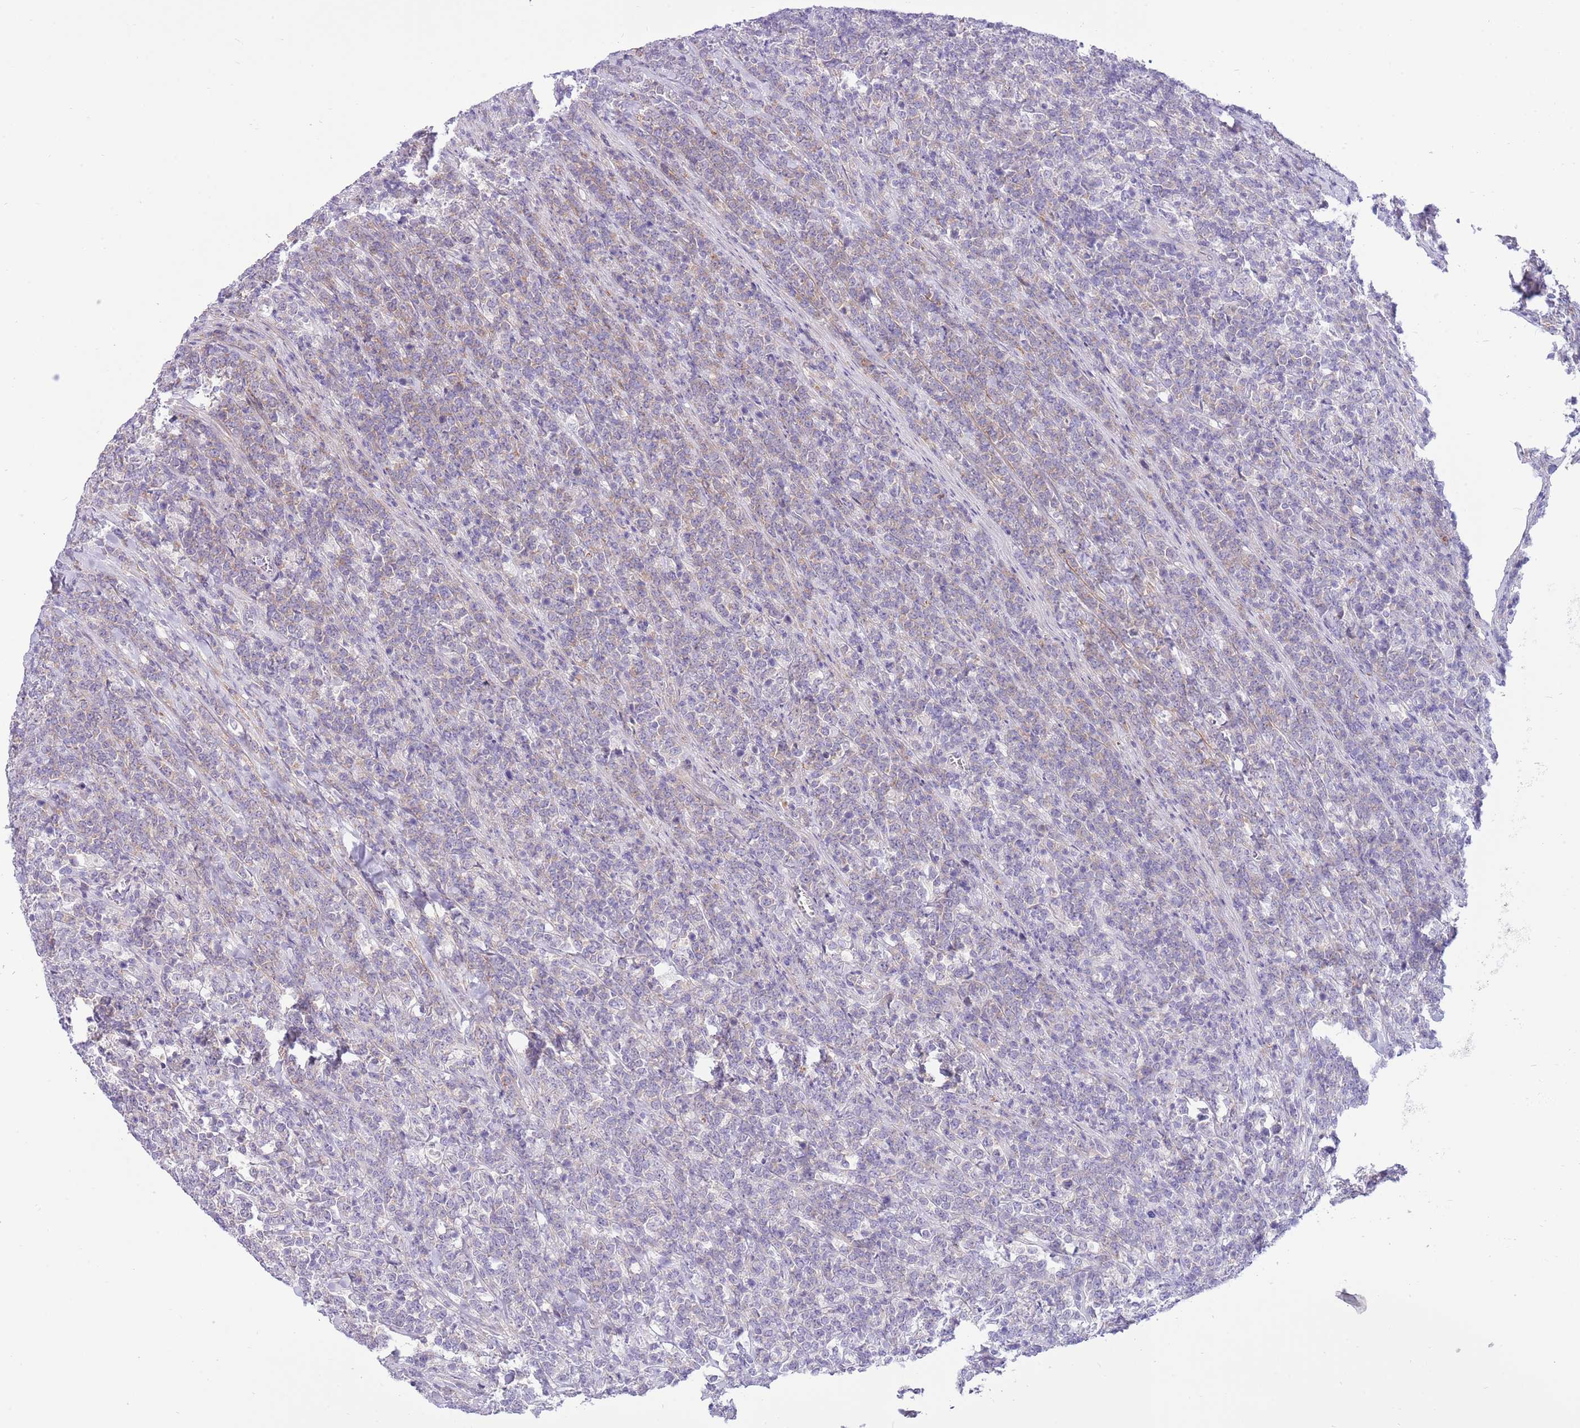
{"staining": {"intensity": "negative", "quantity": "none", "location": "none"}, "tissue": "lymphoma", "cell_type": "Tumor cells", "image_type": "cancer", "snomed": [{"axis": "morphology", "description": "Malignant lymphoma, non-Hodgkin's type, High grade"}, {"axis": "topography", "description": "Small intestine"}], "caption": "High power microscopy photomicrograph of an immunohistochemistry photomicrograph of lymphoma, revealing no significant positivity in tumor cells.", "gene": "ZC4H2", "patient": {"sex": "male", "age": 8}}